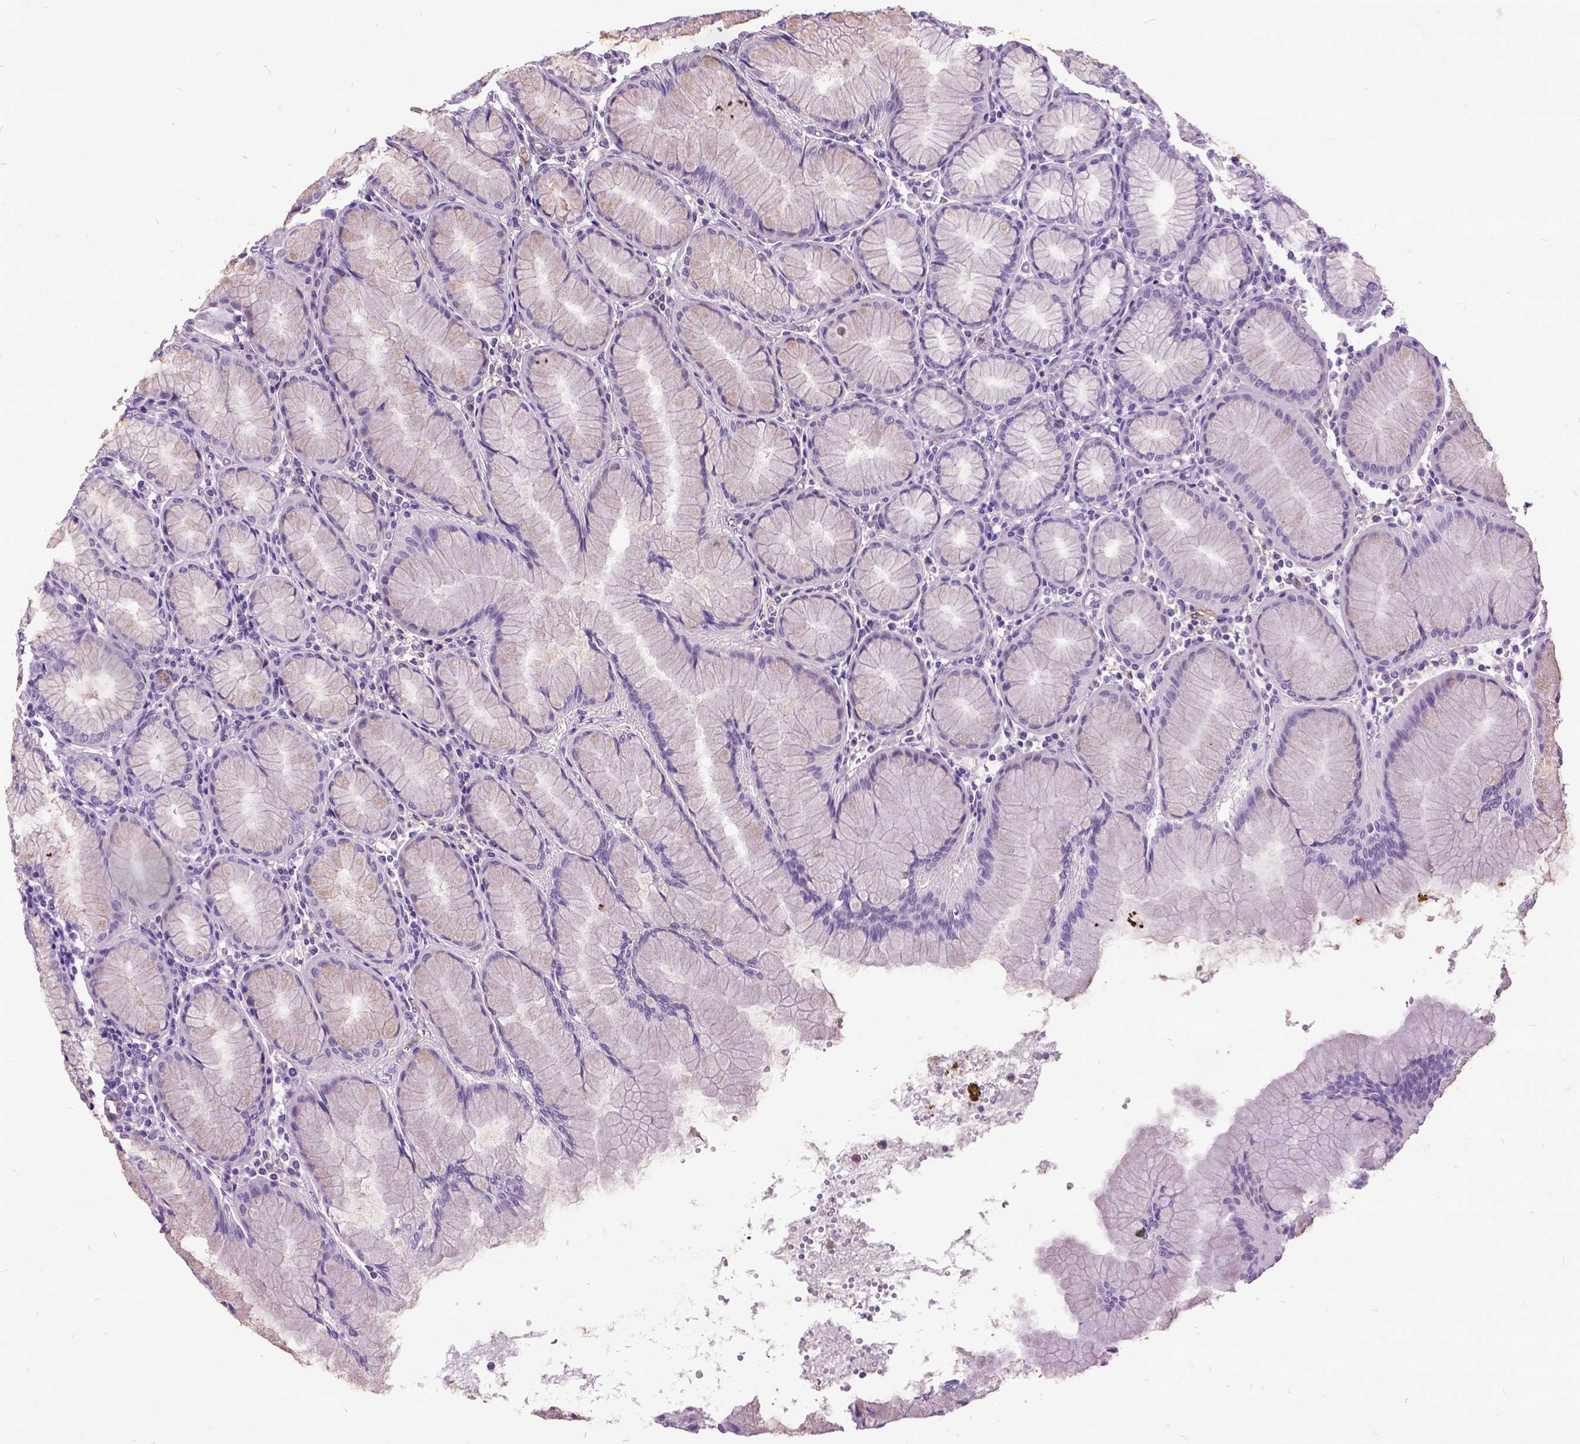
{"staining": {"intensity": "negative", "quantity": "none", "location": "none"}, "tissue": "stomach", "cell_type": "Glandular cells", "image_type": "normal", "snomed": [{"axis": "morphology", "description": "Normal tissue, NOS"}, {"axis": "topography", "description": "Stomach"}], "caption": "The histopathology image demonstrates no staining of glandular cells in unremarkable stomach.", "gene": "MME", "patient": {"sex": "female", "age": 57}}